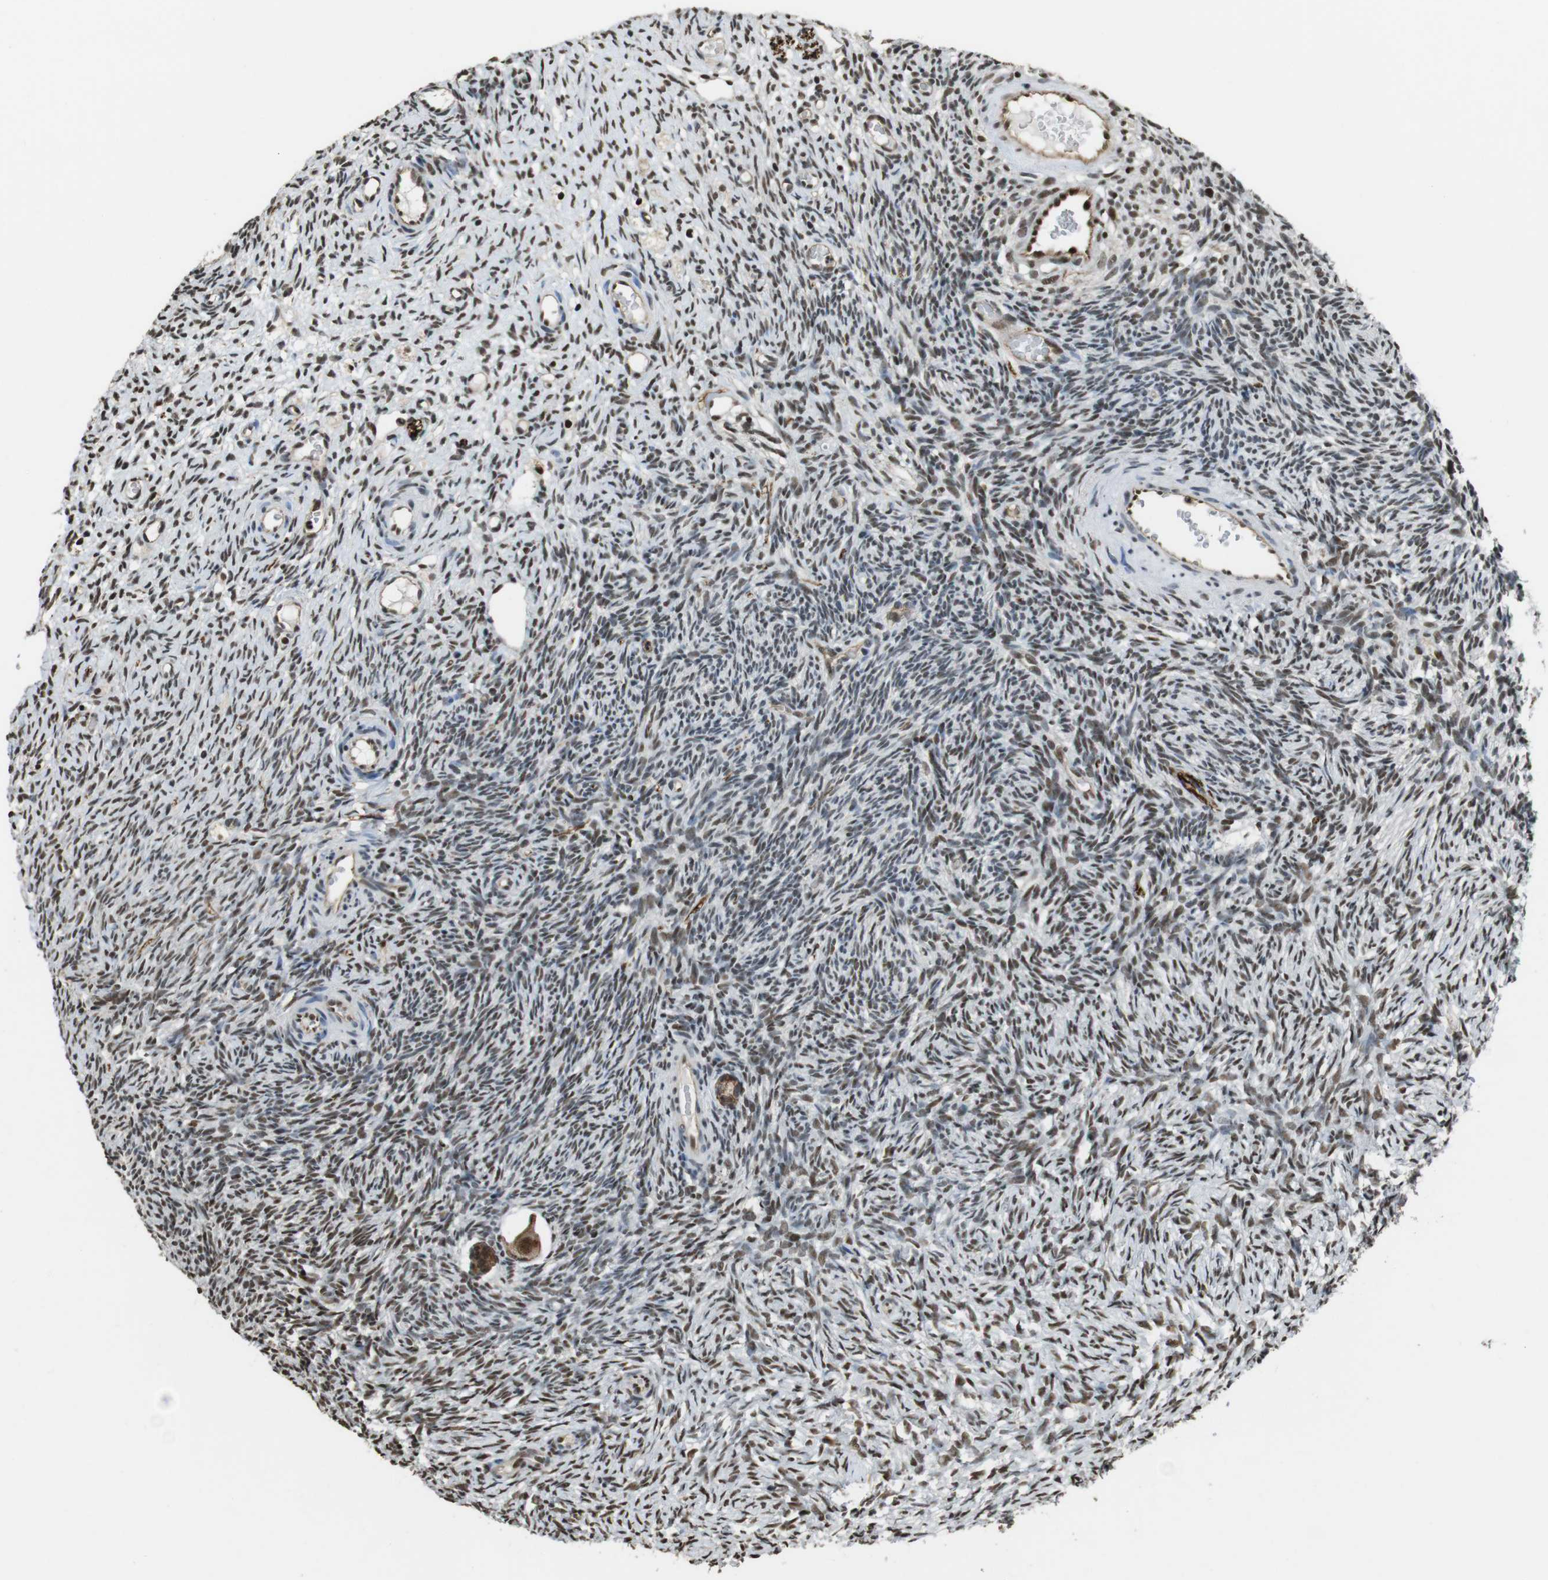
{"staining": {"intensity": "strong", "quantity": ">75%", "location": "cytoplasmic/membranous,nuclear"}, "tissue": "ovary", "cell_type": "Follicle cells", "image_type": "normal", "snomed": [{"axis": "morphology", "description": "Normal tissue, NOS"}, {"axis": "topography", "description": "Ovary"}], "caption": "Immunohistochemical staining of normal ovary shows strong cytoplasmic/membranous,nuclear protein positivity in about >75% of follicle cells. (DAB IHC with brightfield microscopy, high magnification).", "gene": "CSNK2B", "patient": {"sex": "female", "age": 35}}